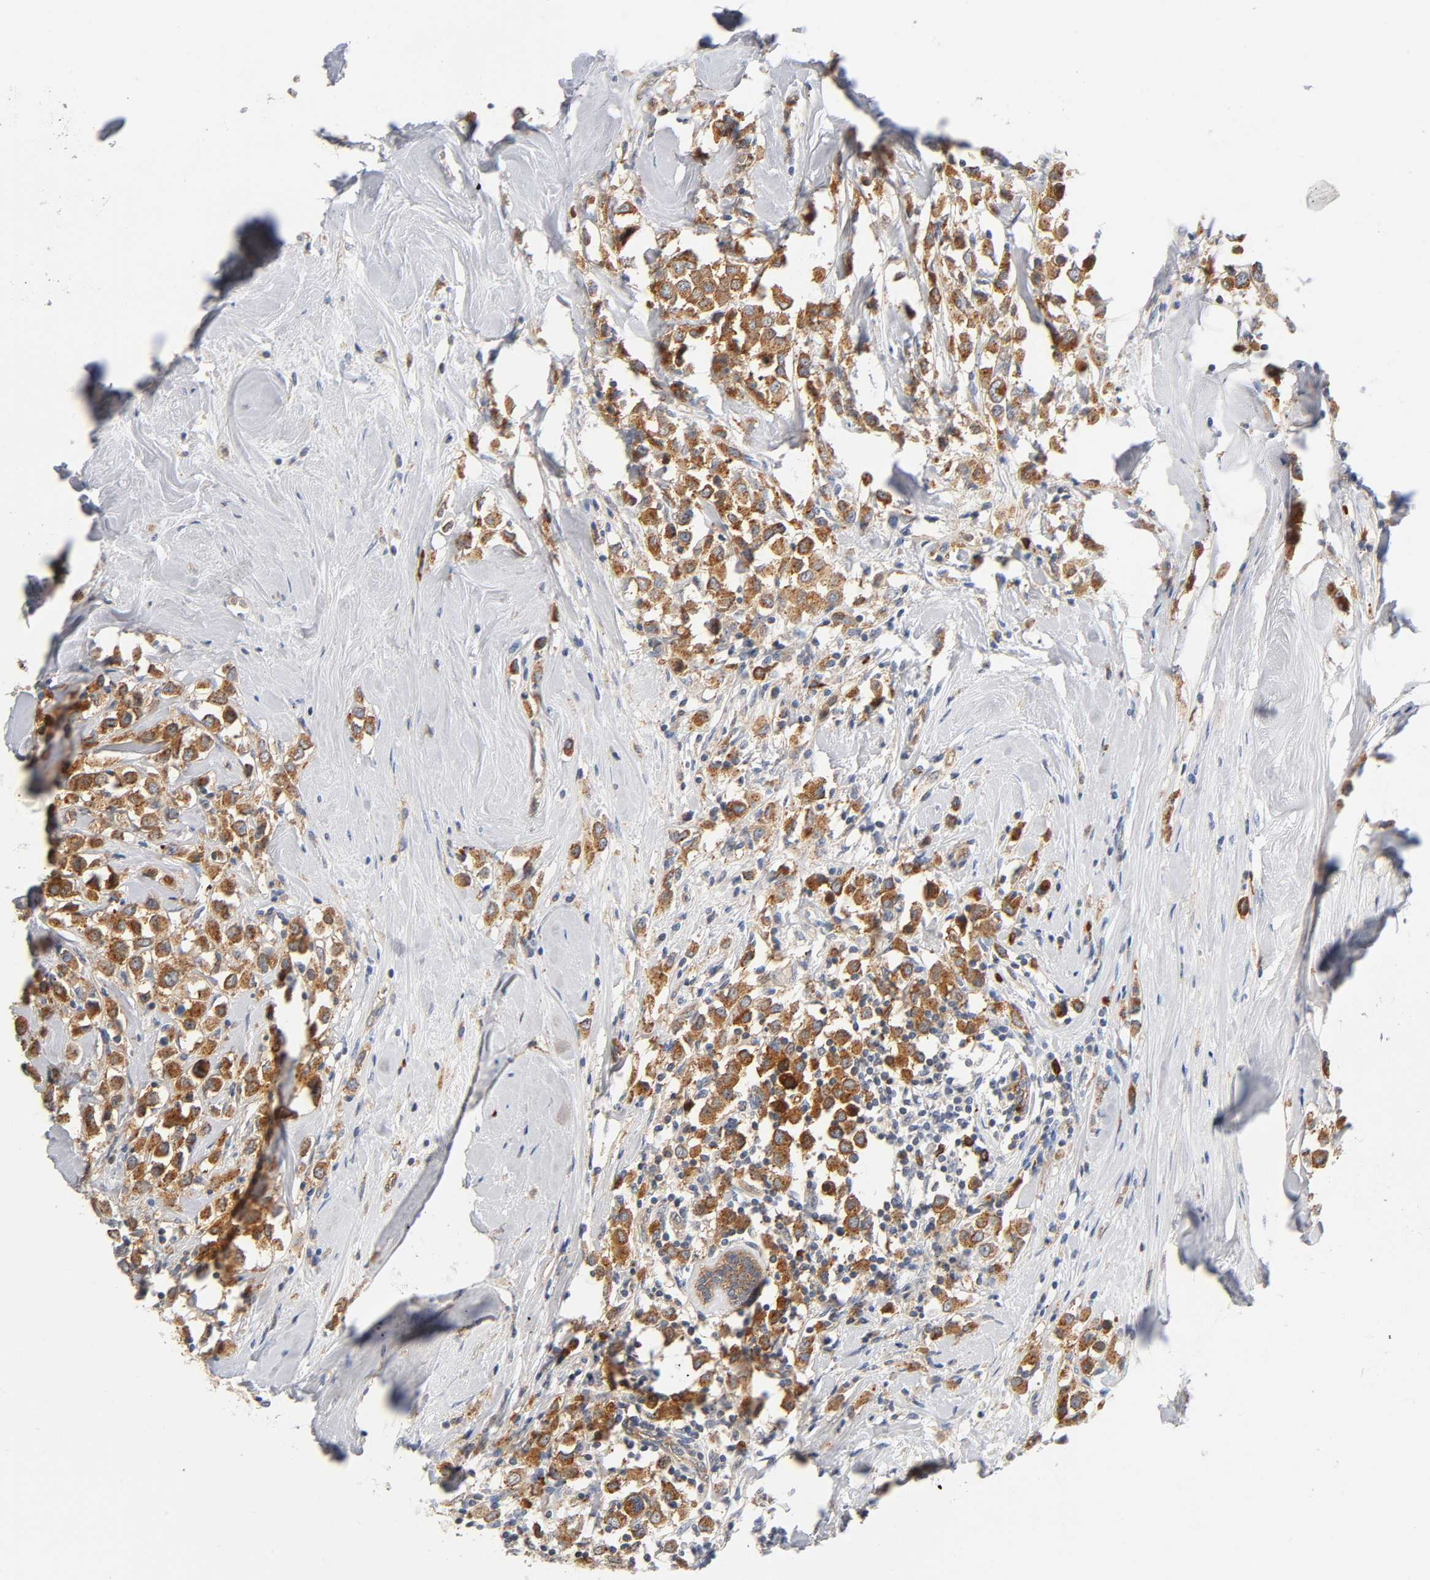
{"staining": {"intensity": "moderate", "quantity": ">75%", "location": "cytoplasmic/membranous"}, "tissue": "breast cancer", "cell_type": "Tumor cells", "image_type": "cancer", "snomed": [{"axis": "morphology", "description": "Duct carcinoma"}, {"axis": "topography", "description": "Breast"}], "caption": "Moderate cytoplasmic/membranous positivity is identified in about >75% of tumor cells in breast cancer.", "gene": "CD2AP", "patient": {"sex": "female", "age": 61}}